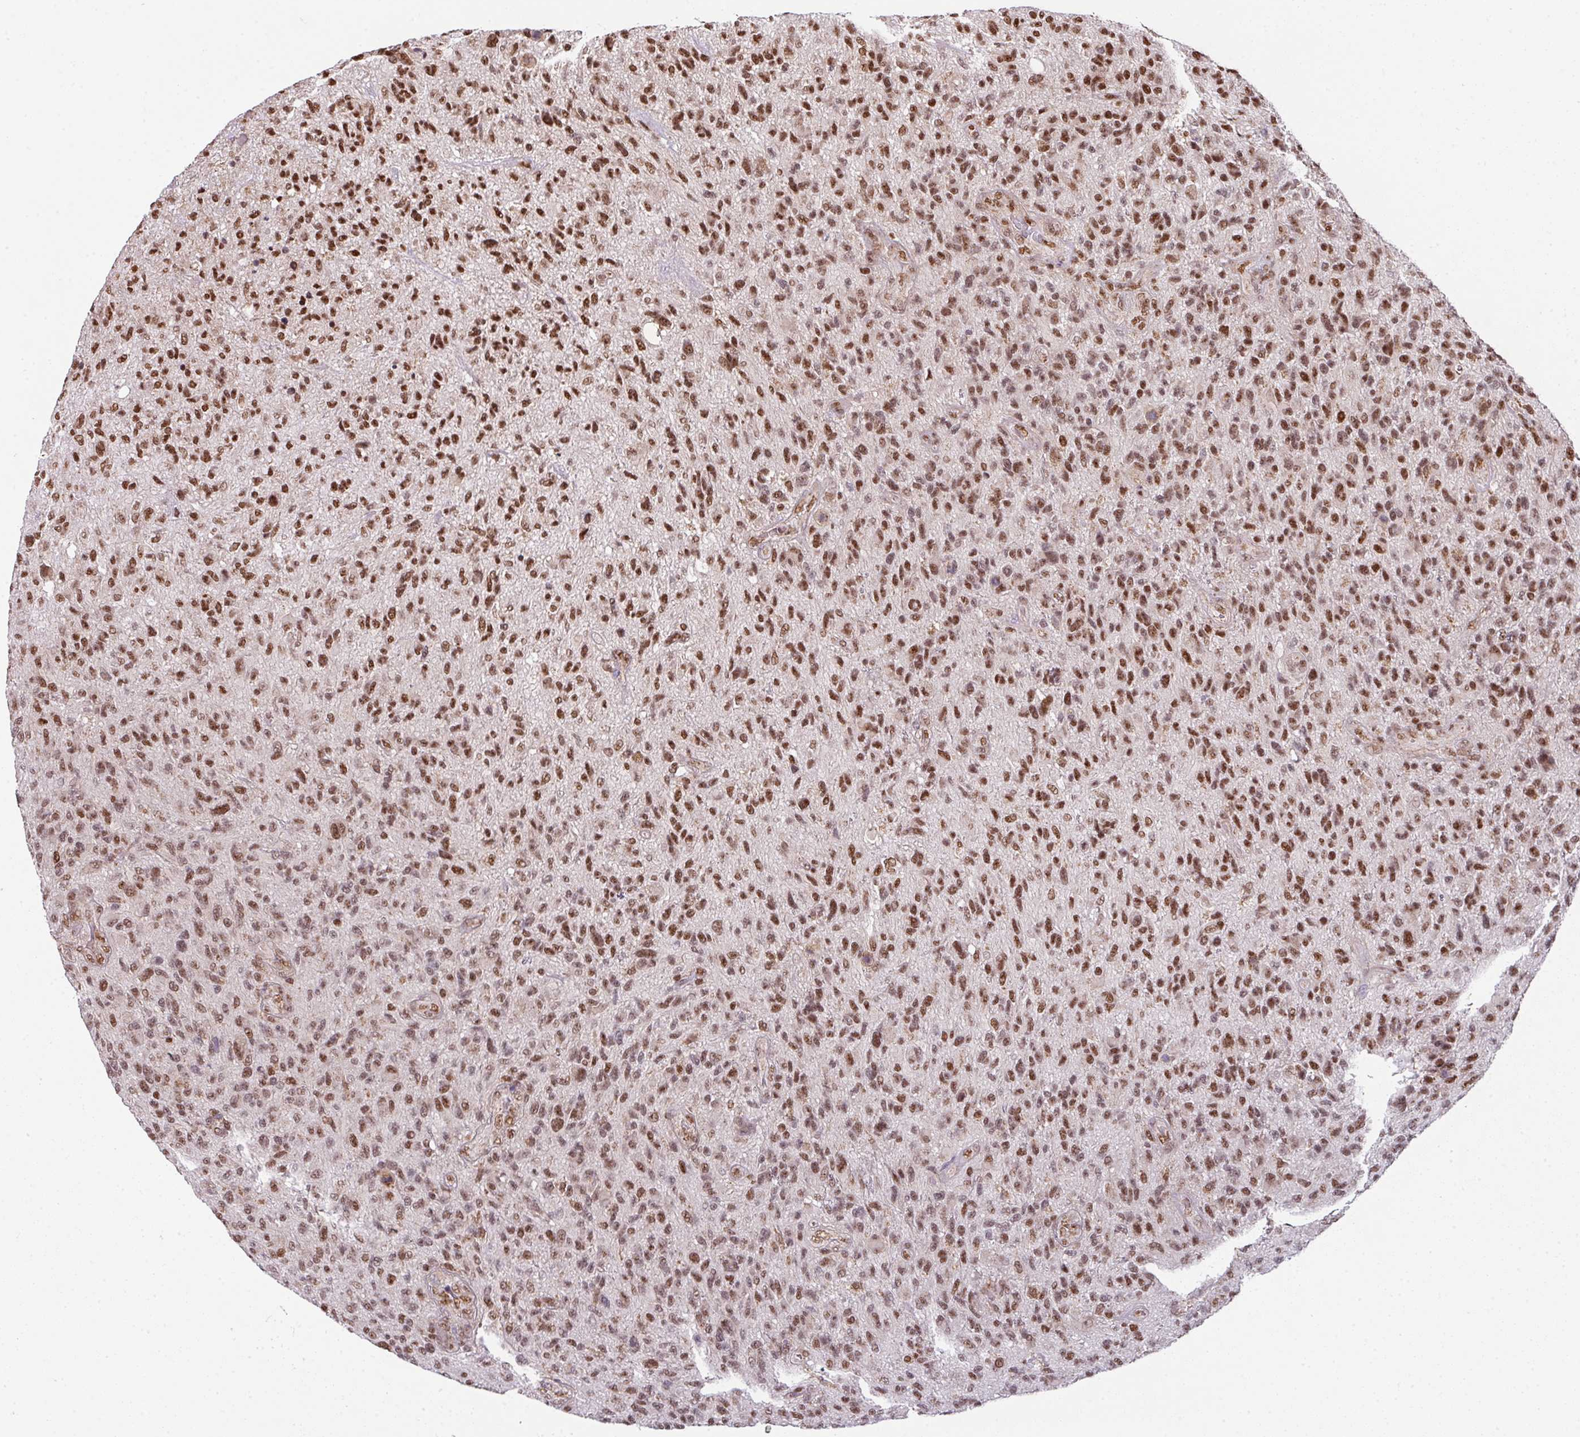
{"staining": {"intensity": "moderate", "quantity": ">75%", "location": "nuclear"}, "tissue": "glioma", "cell_type": "Tumor cells", "image_type": "cancer", "snomed": [{"axis": "morphology", "description": "Glioma, malignant, High grade"}, {"axis": "topography", "description": "Brain"}], "caption": "Immunohistochemical staining of malignant high-grade glioma exhibits moderate nuclear protein expression in about >75% of tumor cells.", "gene": "PLK1", "patient": {"sex": "male", "age": 47}}